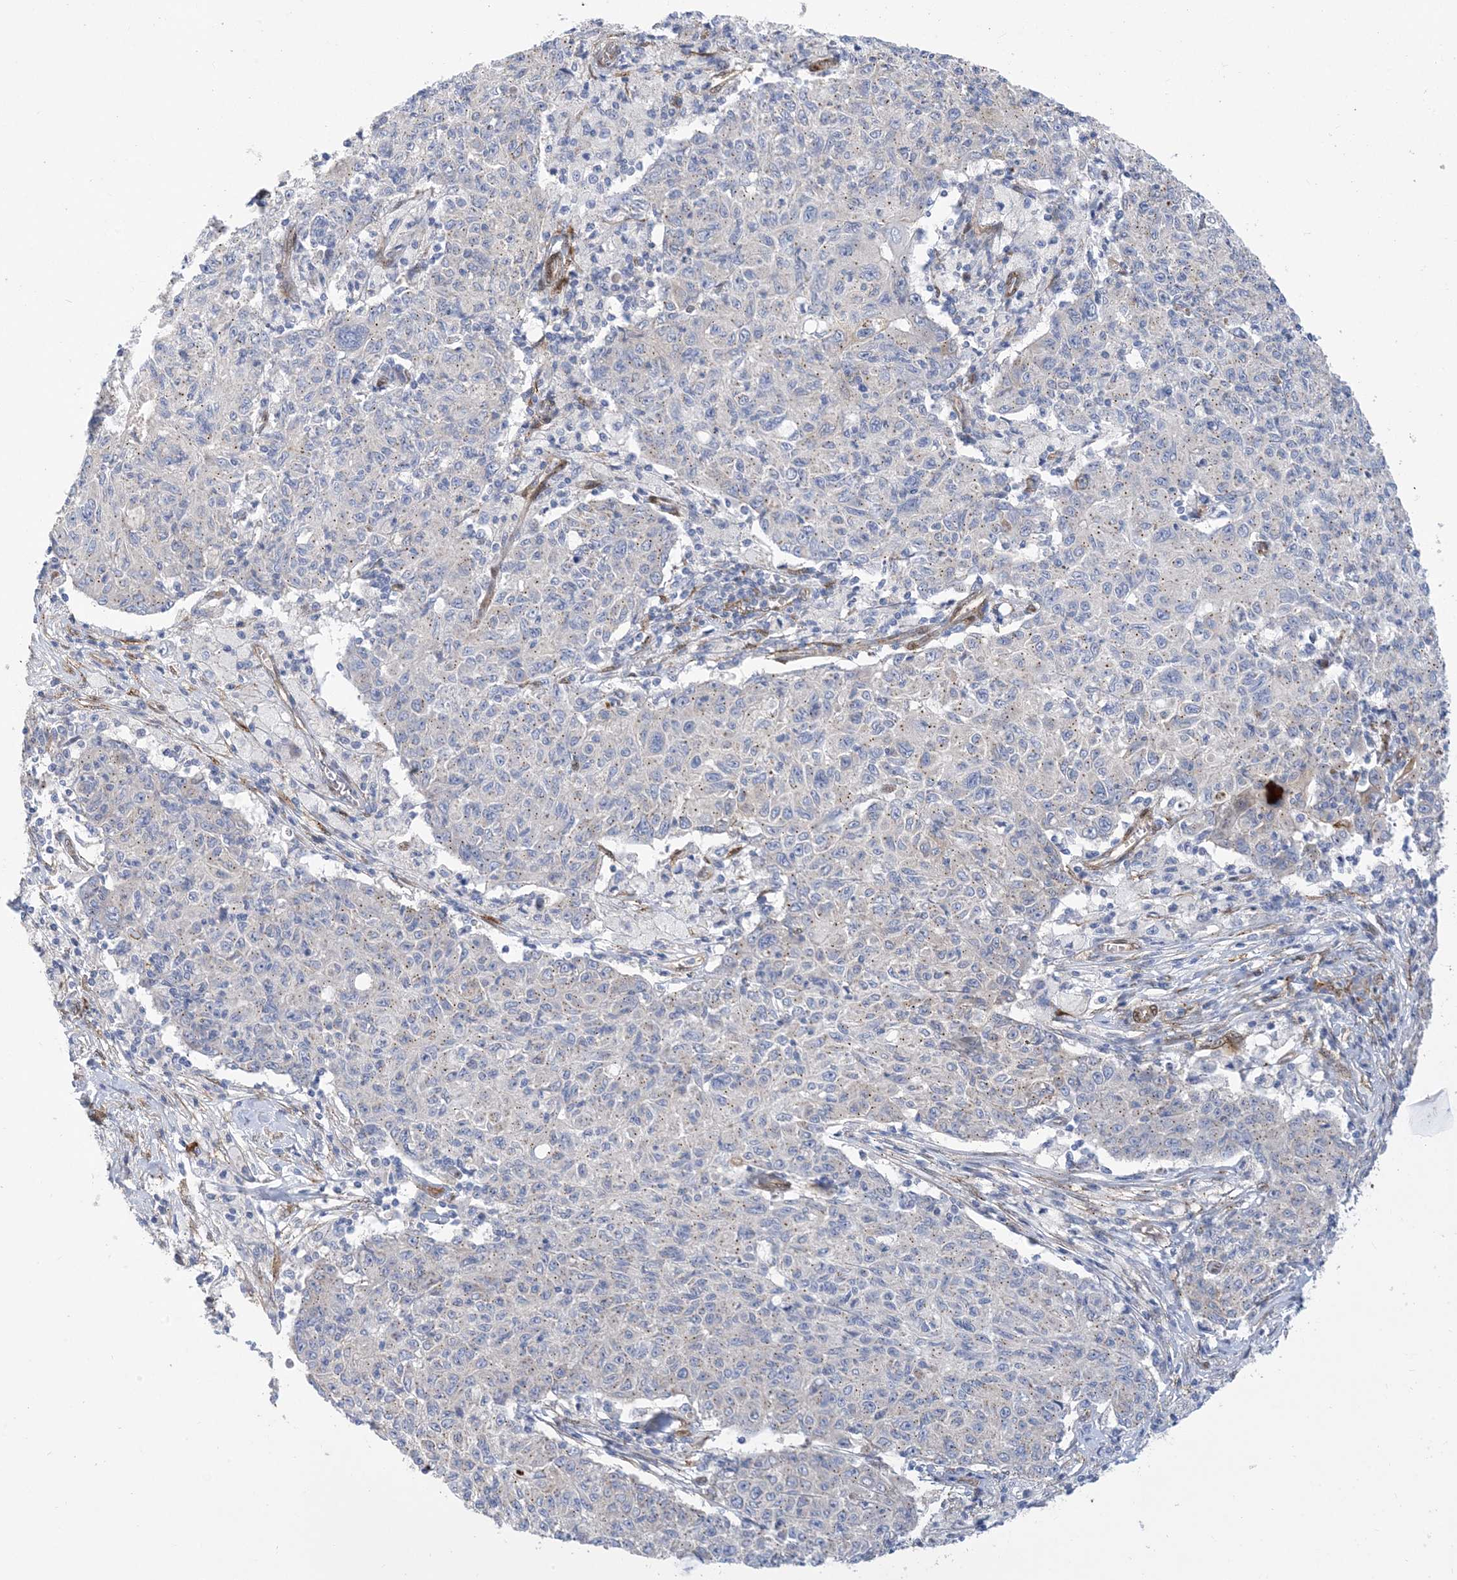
{"staining": {"intensity": "negative", "quantity": "none", "location": "none"}, "tissue": "ovarian cancer", "cell_type": "Tumor cells", "image_type": "cancer", "snomed": [{"axis": "morphology", "description": "Carcinoma, endometroid"}, {"axis": "topography", "description": "Ovary"}], "caption": "The immunohistochemistry (IHC) image has no significant positivity in tumor cells of ovarian cancer tissue.", "gene": "RBMS3", "patient": {"sex": "female", "age": 42}}